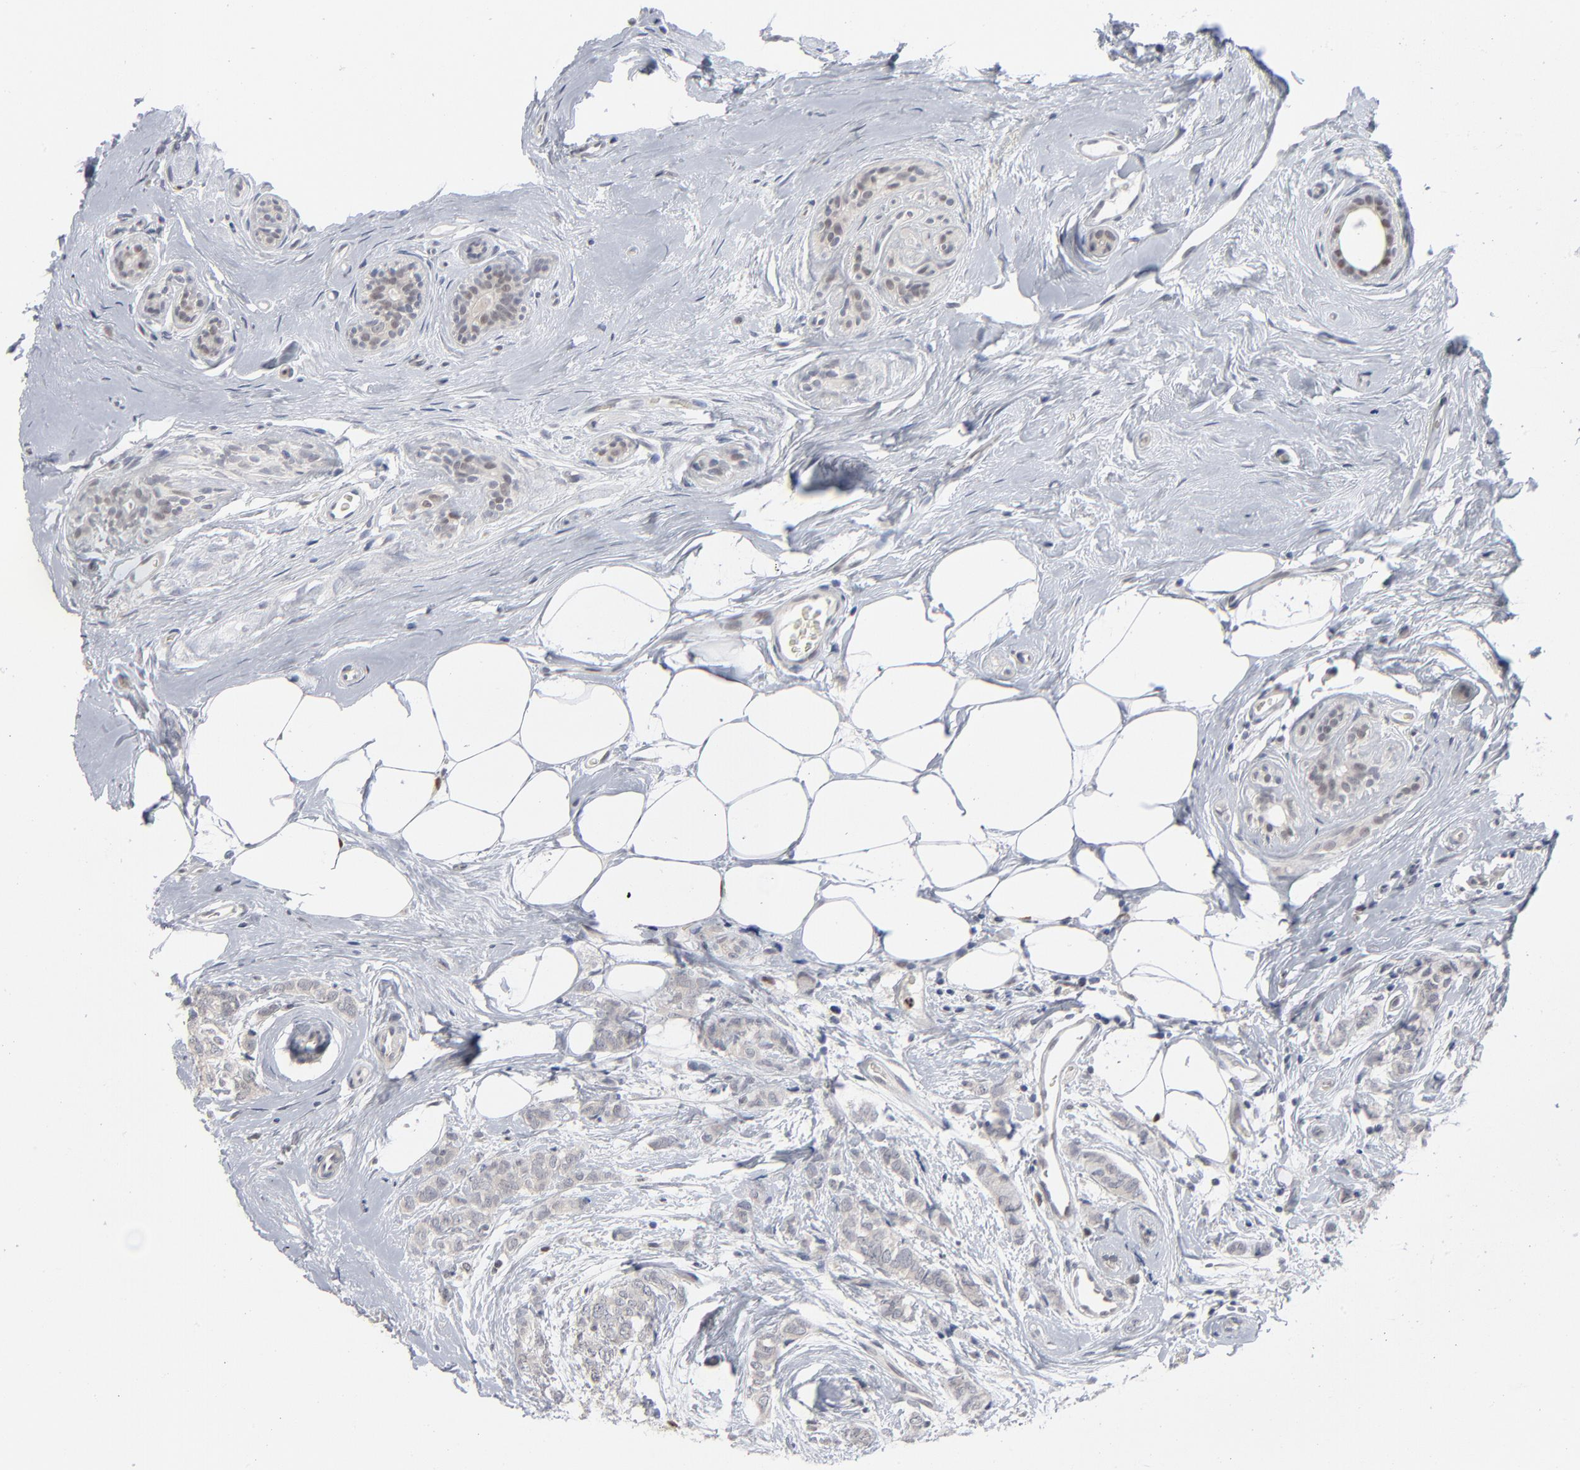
{"staining": {"intensity": "negative", "quantity": "none", "location": "none"}, "tissue": "breast cancer", "cell_type": "Tumor cells", "image_type": "cancer", "snomed": [{"axis": "morphology", "description": "Lobular carcinoma"}, {"axis": "topography", "description": "Breast"}], "caption": "Tumor cells show no significant protein expression in breast cancer.", "gene": "FOXN2", "patient": {"sex": "female", "age": 60}}